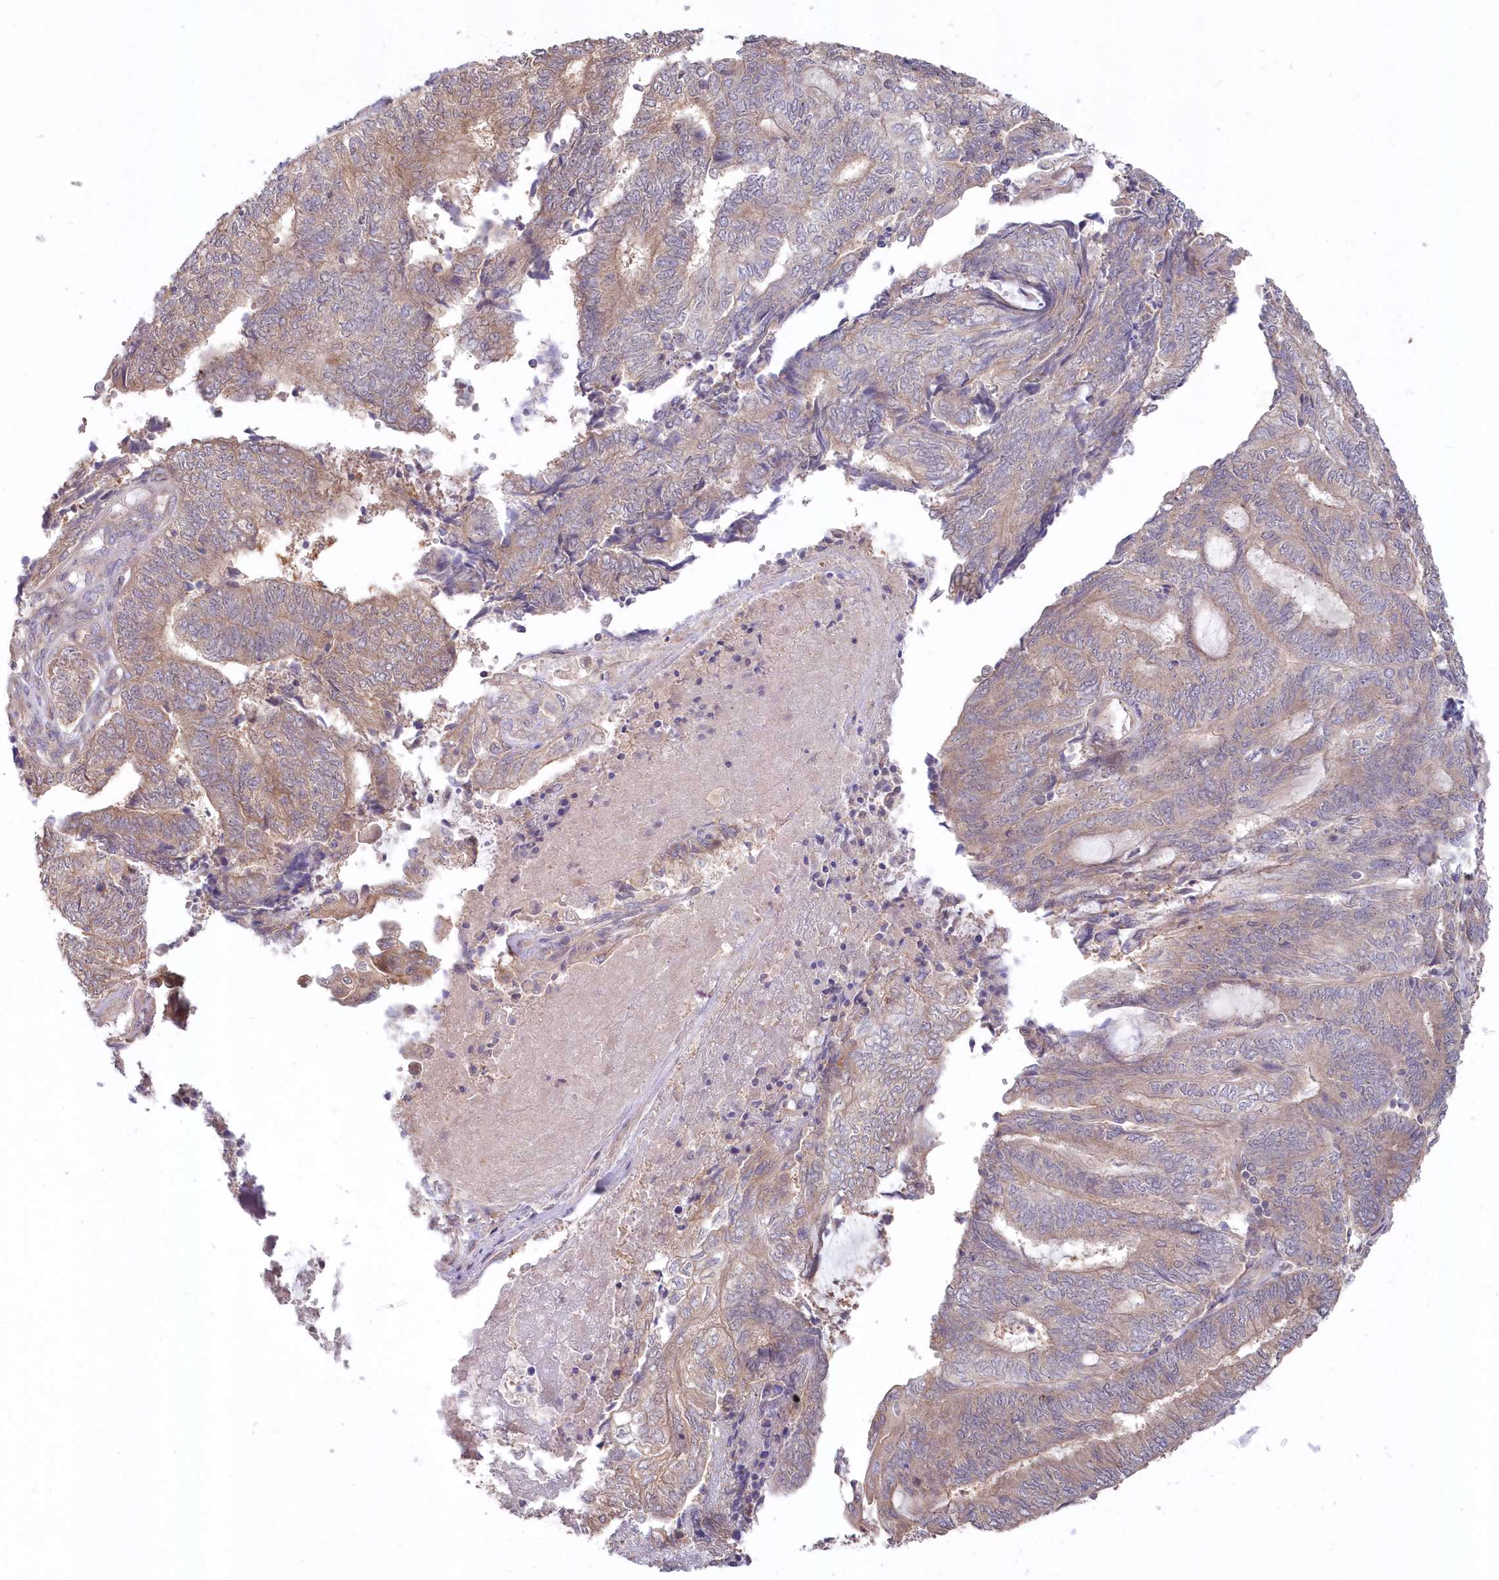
{"staining": {"intensity": "weak", "quantity": "25%-75%", "location": "cytoplasmic/membranous"}, "tissue": "endometrial cancer", "cell_type": "Tumor cells", "image_type": "cancer", "snomed": [{"axis": "morphology", "description": "Adenocarcinoma, NOS"}, {"axis": "topography", "description": "Uterus"}, {"axis": "topography", "description": "Endometrium"}], "caption": "This is an image of immunohistochemistry (IHC) staining of endometrial adenocarcinoma, which shows weak positivity in the cytoplasmic/membranous of tumor cells.", "gene": "TBCA", "patient": {"sex": "female", "age": 70}}